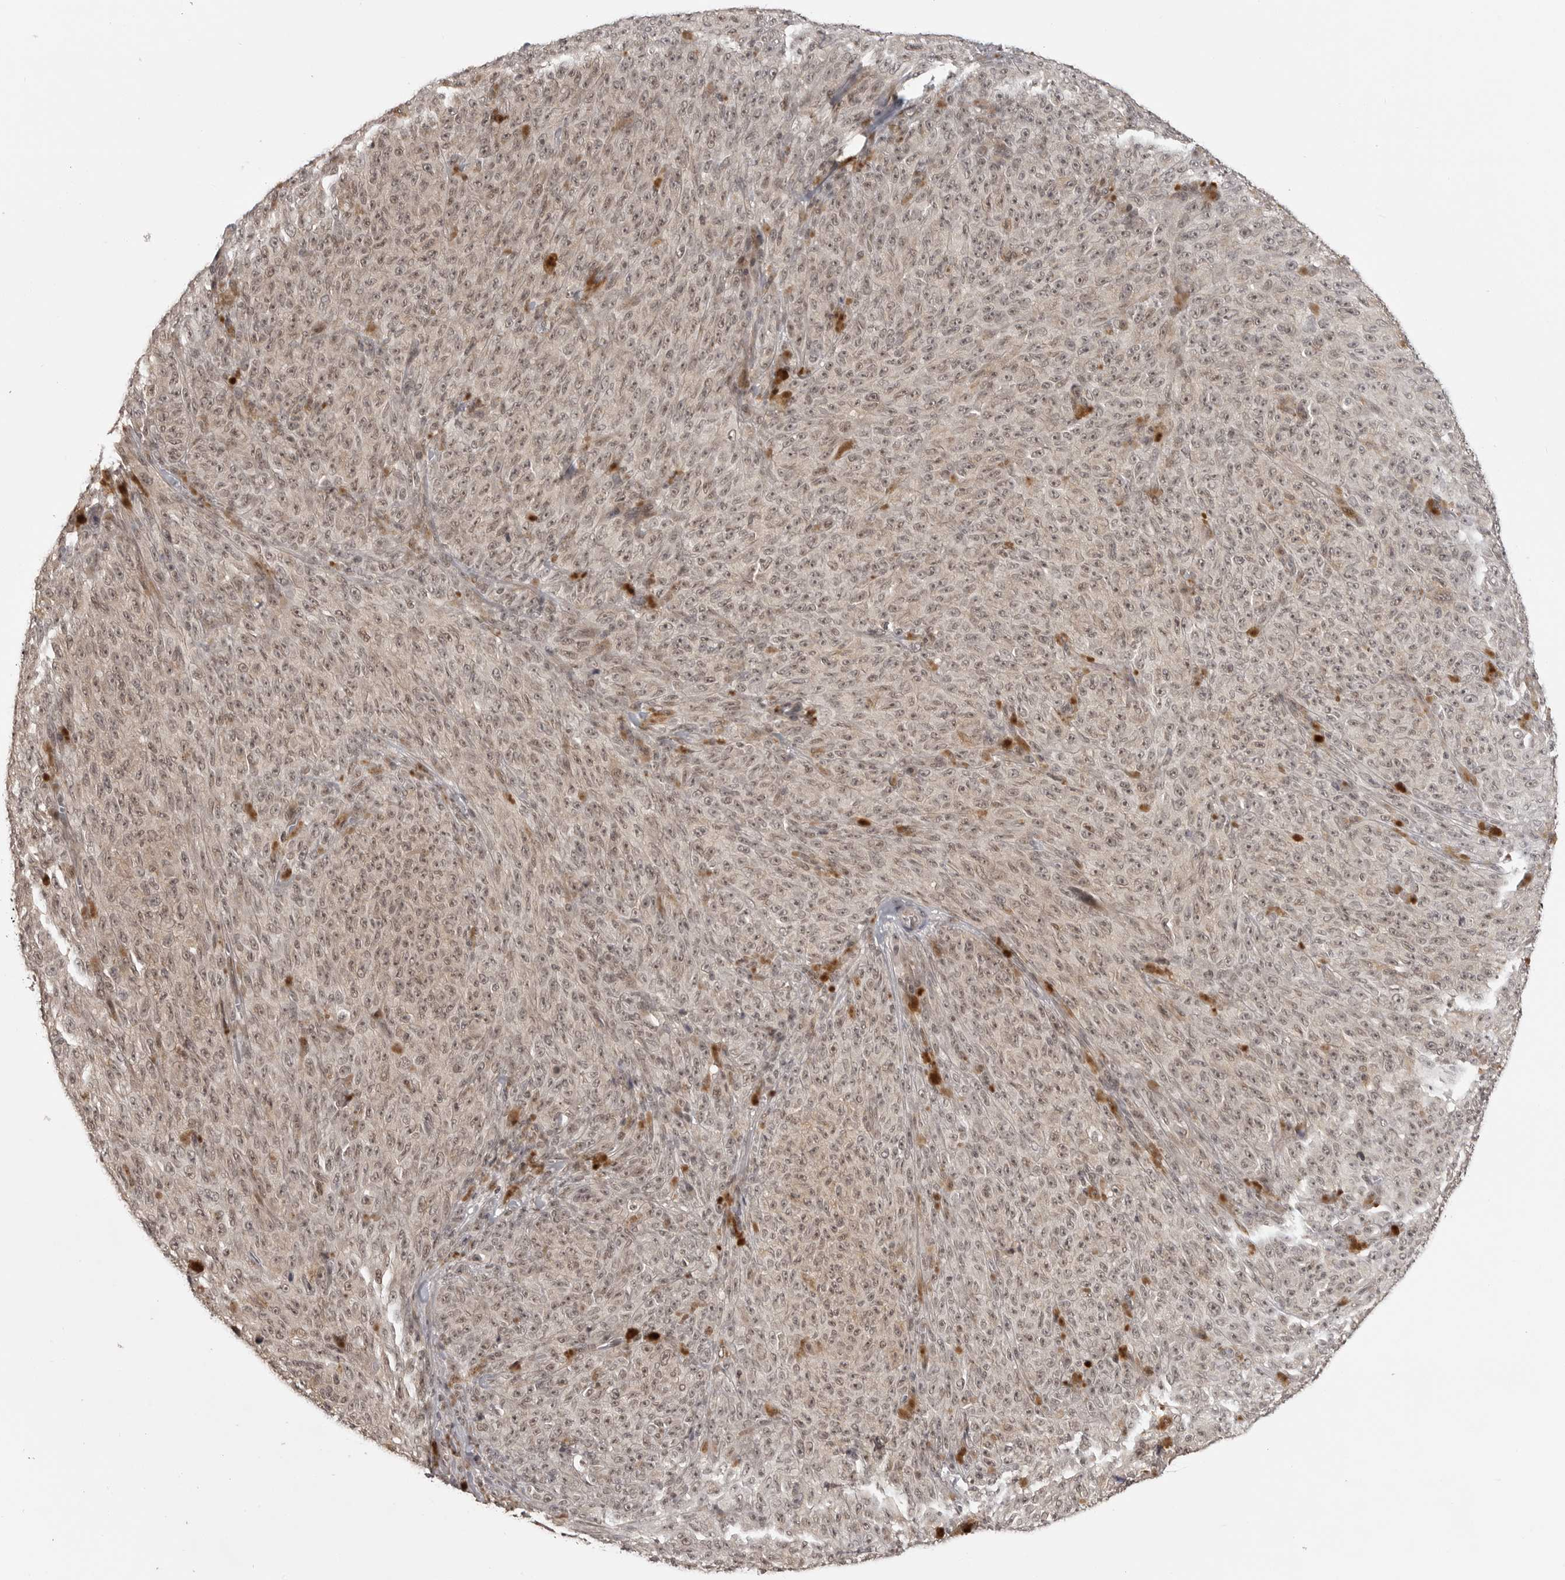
{"staining": {"intensity": "weak", "quantity": ">75%", "location": "cytoplasmic/membranous,nuclear"}, "tissue": "melanoma", "cell_type": "Tumor cells", "image_type": "cancer", "snomed": [{"axis": "morphology", "description": "Malignant melanoma, NOS"}, {"axis": "topography", "description": "Skin"}], "caption": "Tumor cells reveal weak cytoplasmic/membranous and nuclear staining in approximately >75% of cells in malignant melanoma.", "gene": "PEG3", "patient": {"sex": "female", "age": 82}}